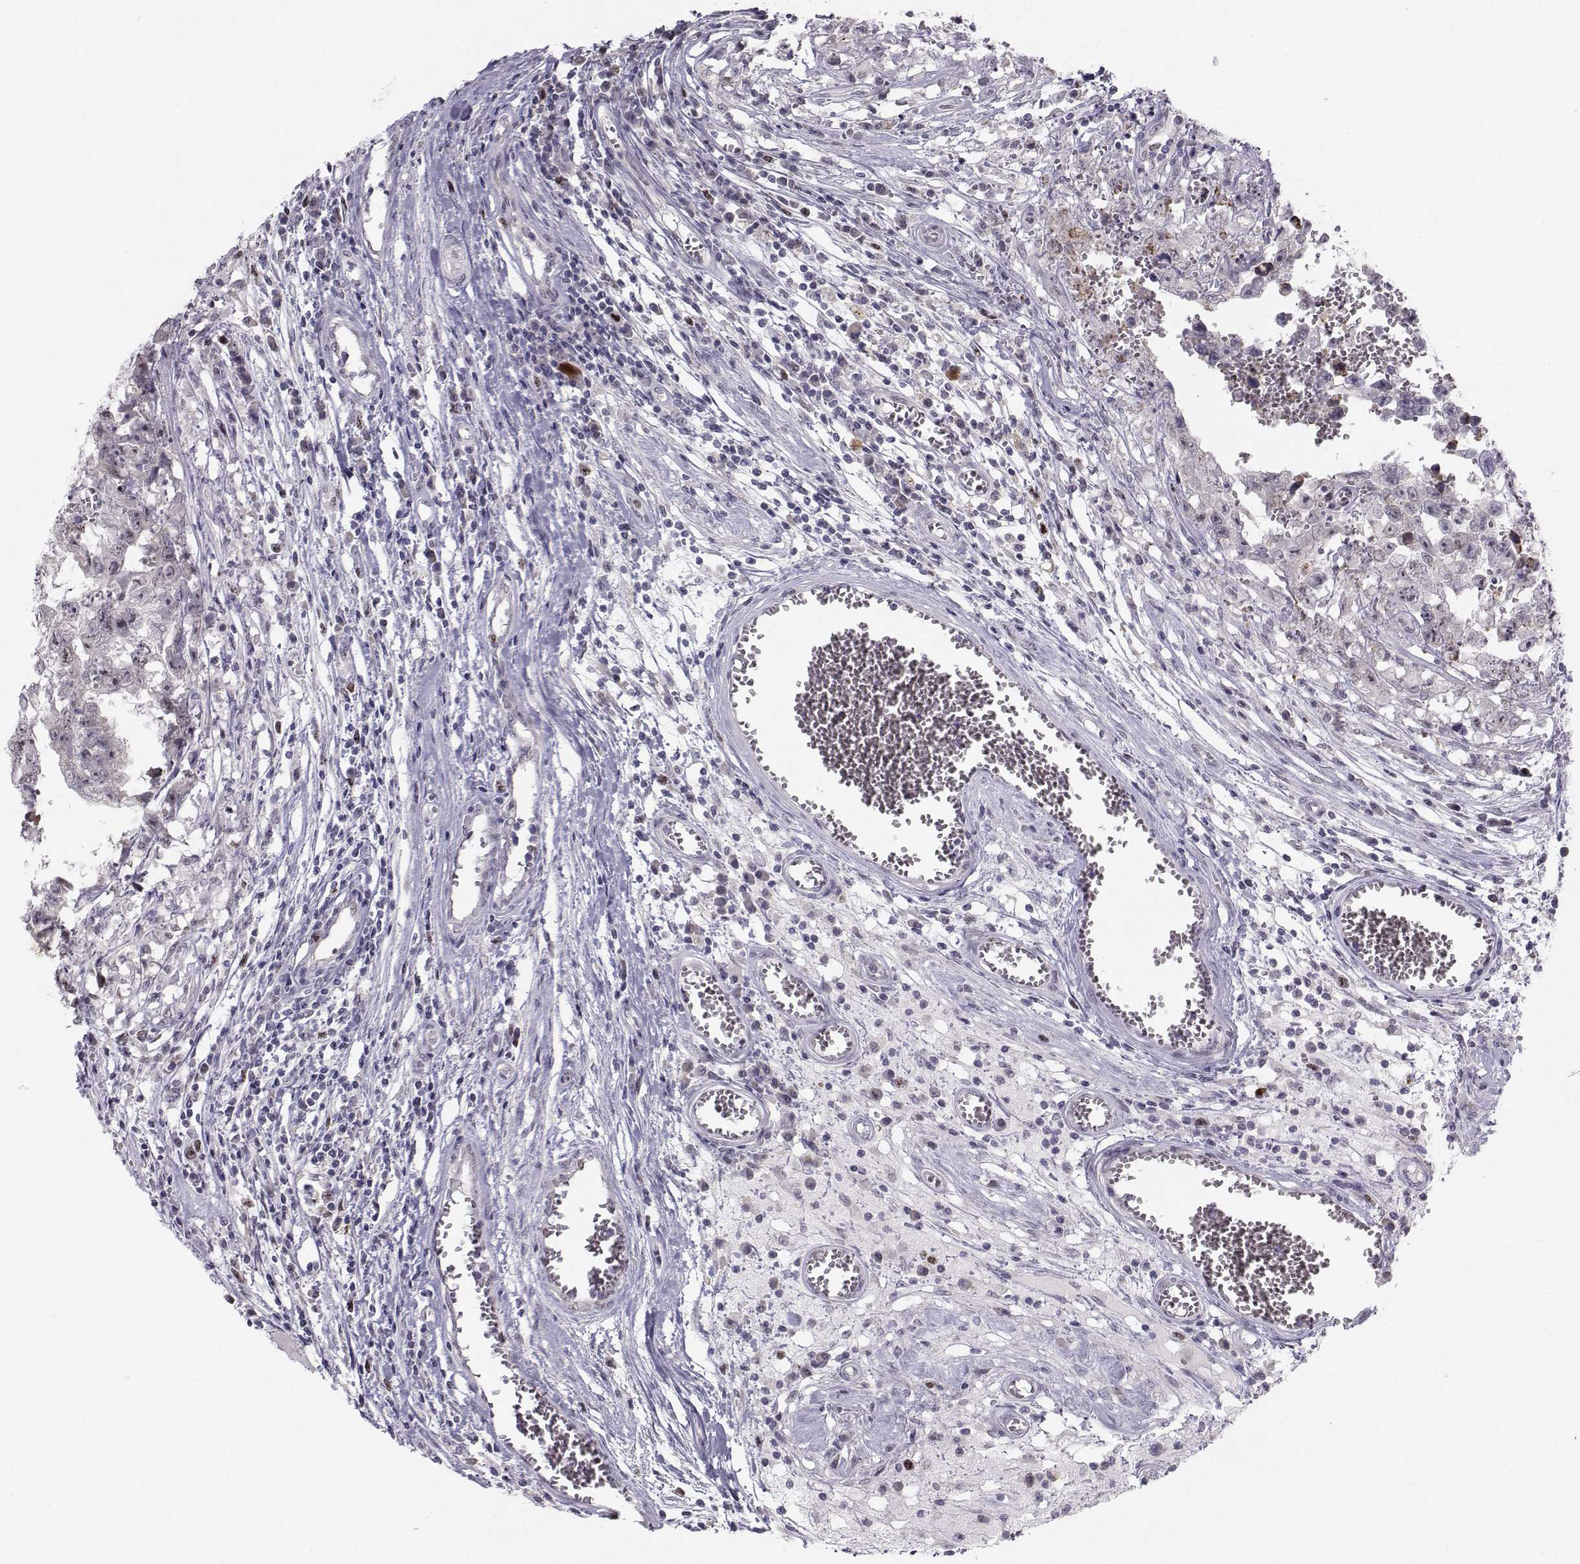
{"staining": {"intensity": "negative", "quantity": "none", "location": "none"}, "tissue": "testis cancer", "cell_type": "Tumor cells", "image_type": "cancer", "snomed": [{"axis": "morphology", "description": "Carcinoma, Embryonal, NOS"}, {"axis": "topography", "description": "Testis"}], "caption": "Immunohistochemical staining of embryonal carcinoma (testis) reveals no significant expression in tumor cells.", "gene": "LRP8", "patient": {"sex": "male", "age": 36}}